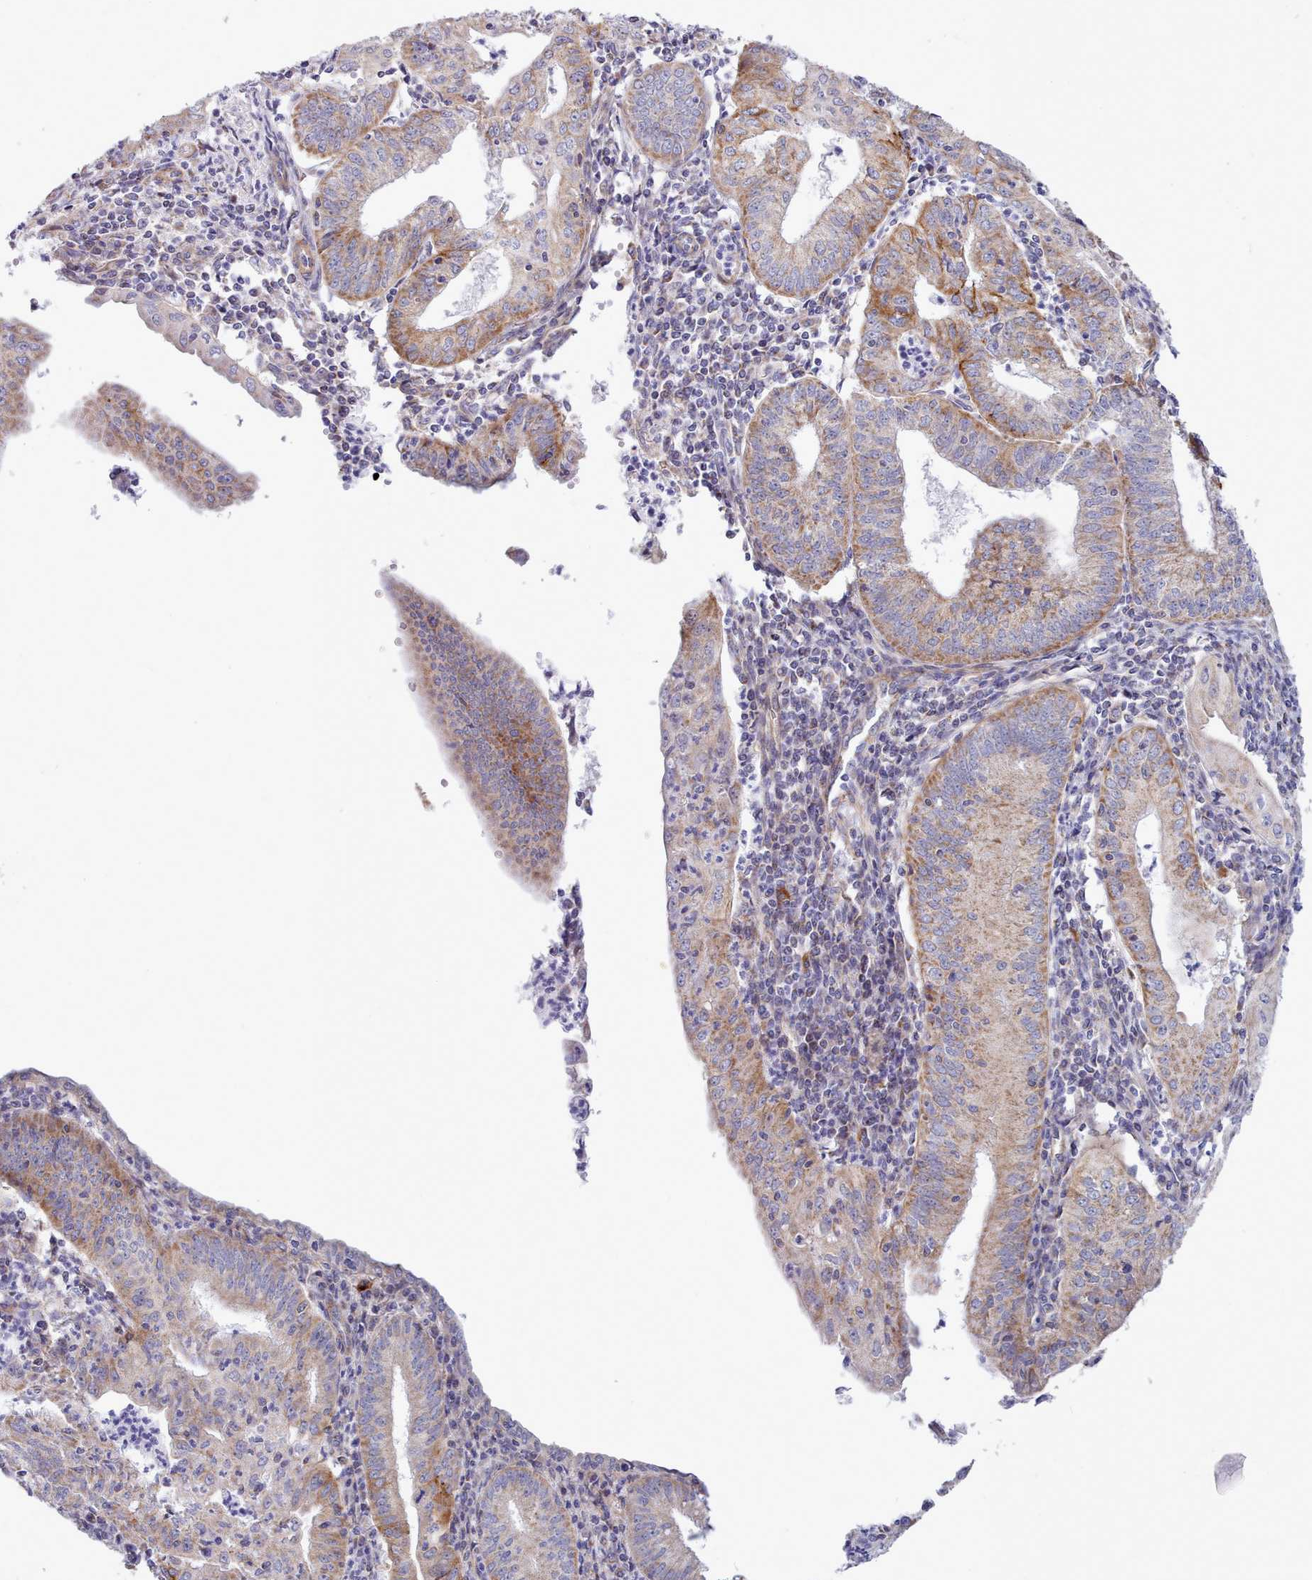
{"staining": {"intensity": "moderate", "quantity": "25%-75%", "location": "cytoplasmic/membranous"}, "tissue": "endometrial cancer", "cell_type": "Tumor cells", "image_type": "cancer", "snomed": [{"axis": "morphology", "description": "Adenocarcinoma, NOS"}, {"axis": "topography", "description": "Endometrium"}], "caption": "Immunohistochemistry image of endometrial adenocarcinoma stained for a protein (brown), which reveals medium levels of moderate cytoplasmic/membranous staining in approximately 25%-75% of tumor cells.", "gene": "MRPL21", "patient": {"sex": "female", "age": 60}}